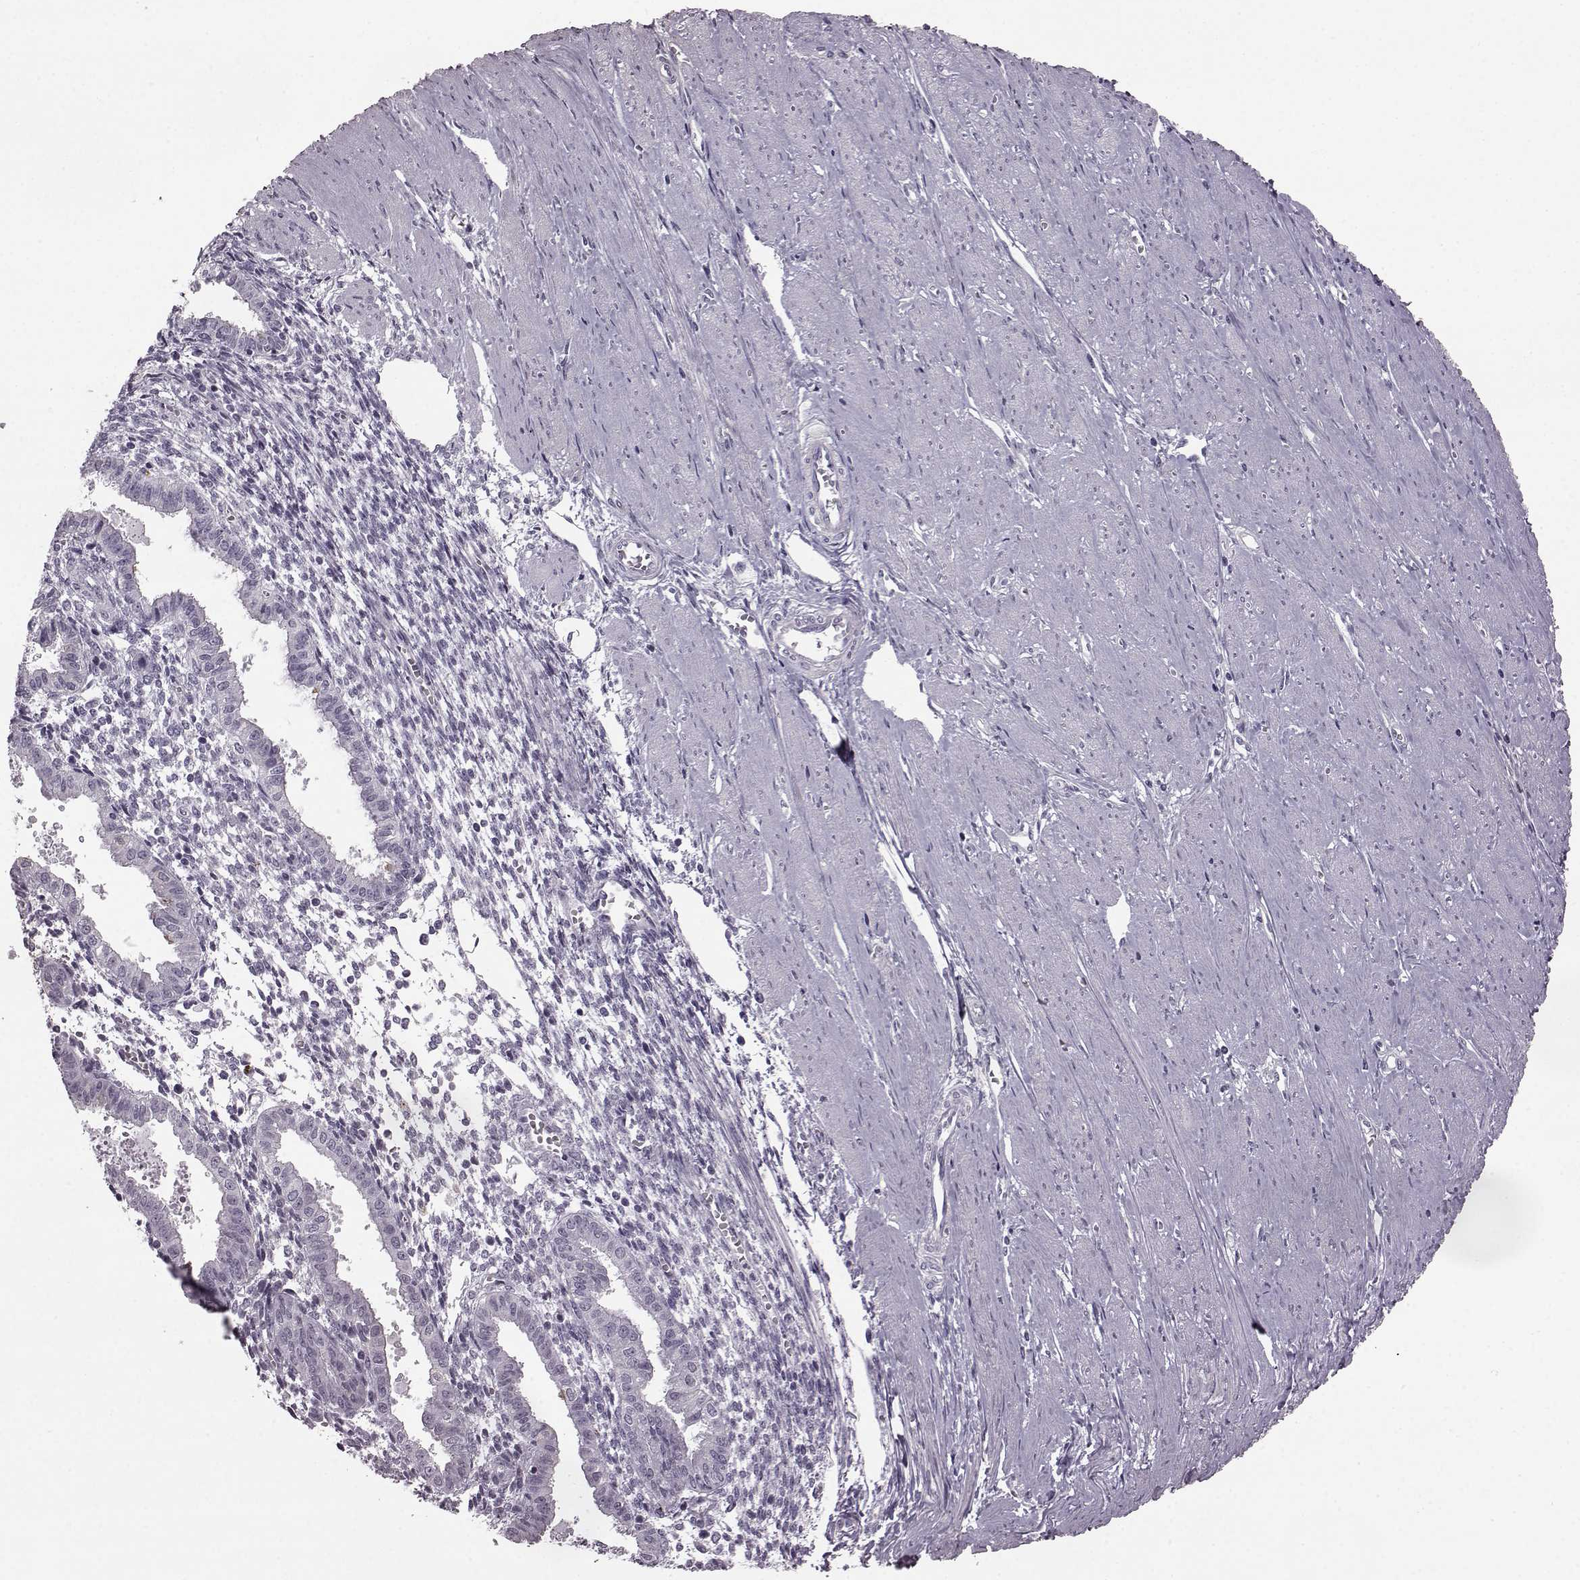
{"staining": {"intensity": "negative", "quantity": "none", "location": "none"}, "tissue": "endometrium", "cell_type": "Cells in endometrial stroma", "image_type": "normal", "snomed": [{"axis": "morphology", "description": "Normal tissue, NOS"}, {"axis": "topography", "description": "Endometrium"}], "caption": "IHC of normal endometrium demonstrates no expression in cells in endometrial stroma.", "gene": "ODAD4", "patient": {"sex": "female", "age": 37}}